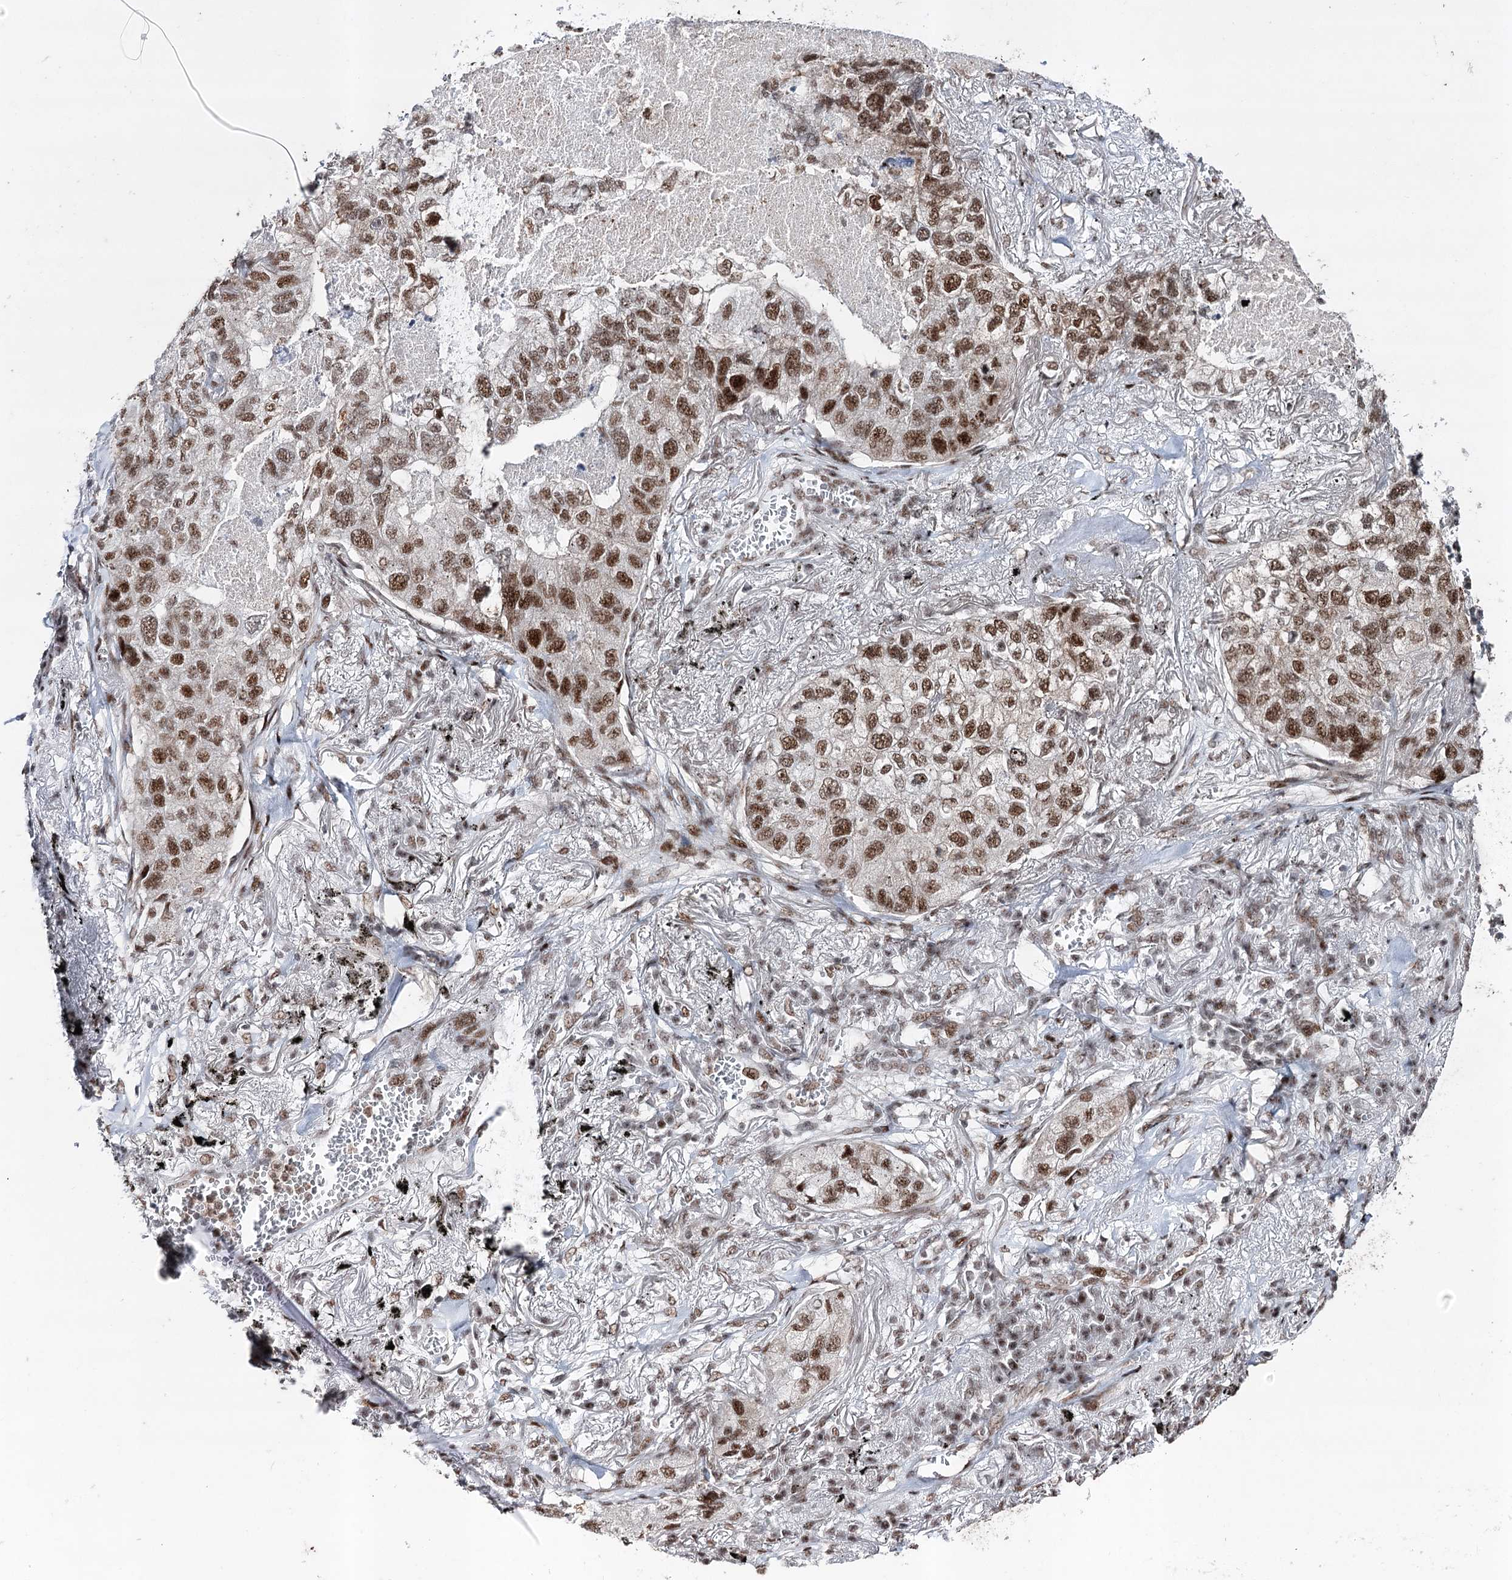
{"staining": {"intensity": "moderate", "quantity": ">75%", "location": "nuclear"}, "tissue": "lung cancer", "cell_type": "Tumor cells", "image_type": "cancer", "snomed": [{"axis": "morphology", "description": "Adenocarcinoma, NOS"}, {"axis": "topography", "description": "Lung"}], "caption": "Lung cancer was stained to show a protein in brown. There is medium levels of moderate nuclear positivity in about >75% of tumor cells.", "gene": "PDCD4", "patient": {"sex": "male", "age": 65}}